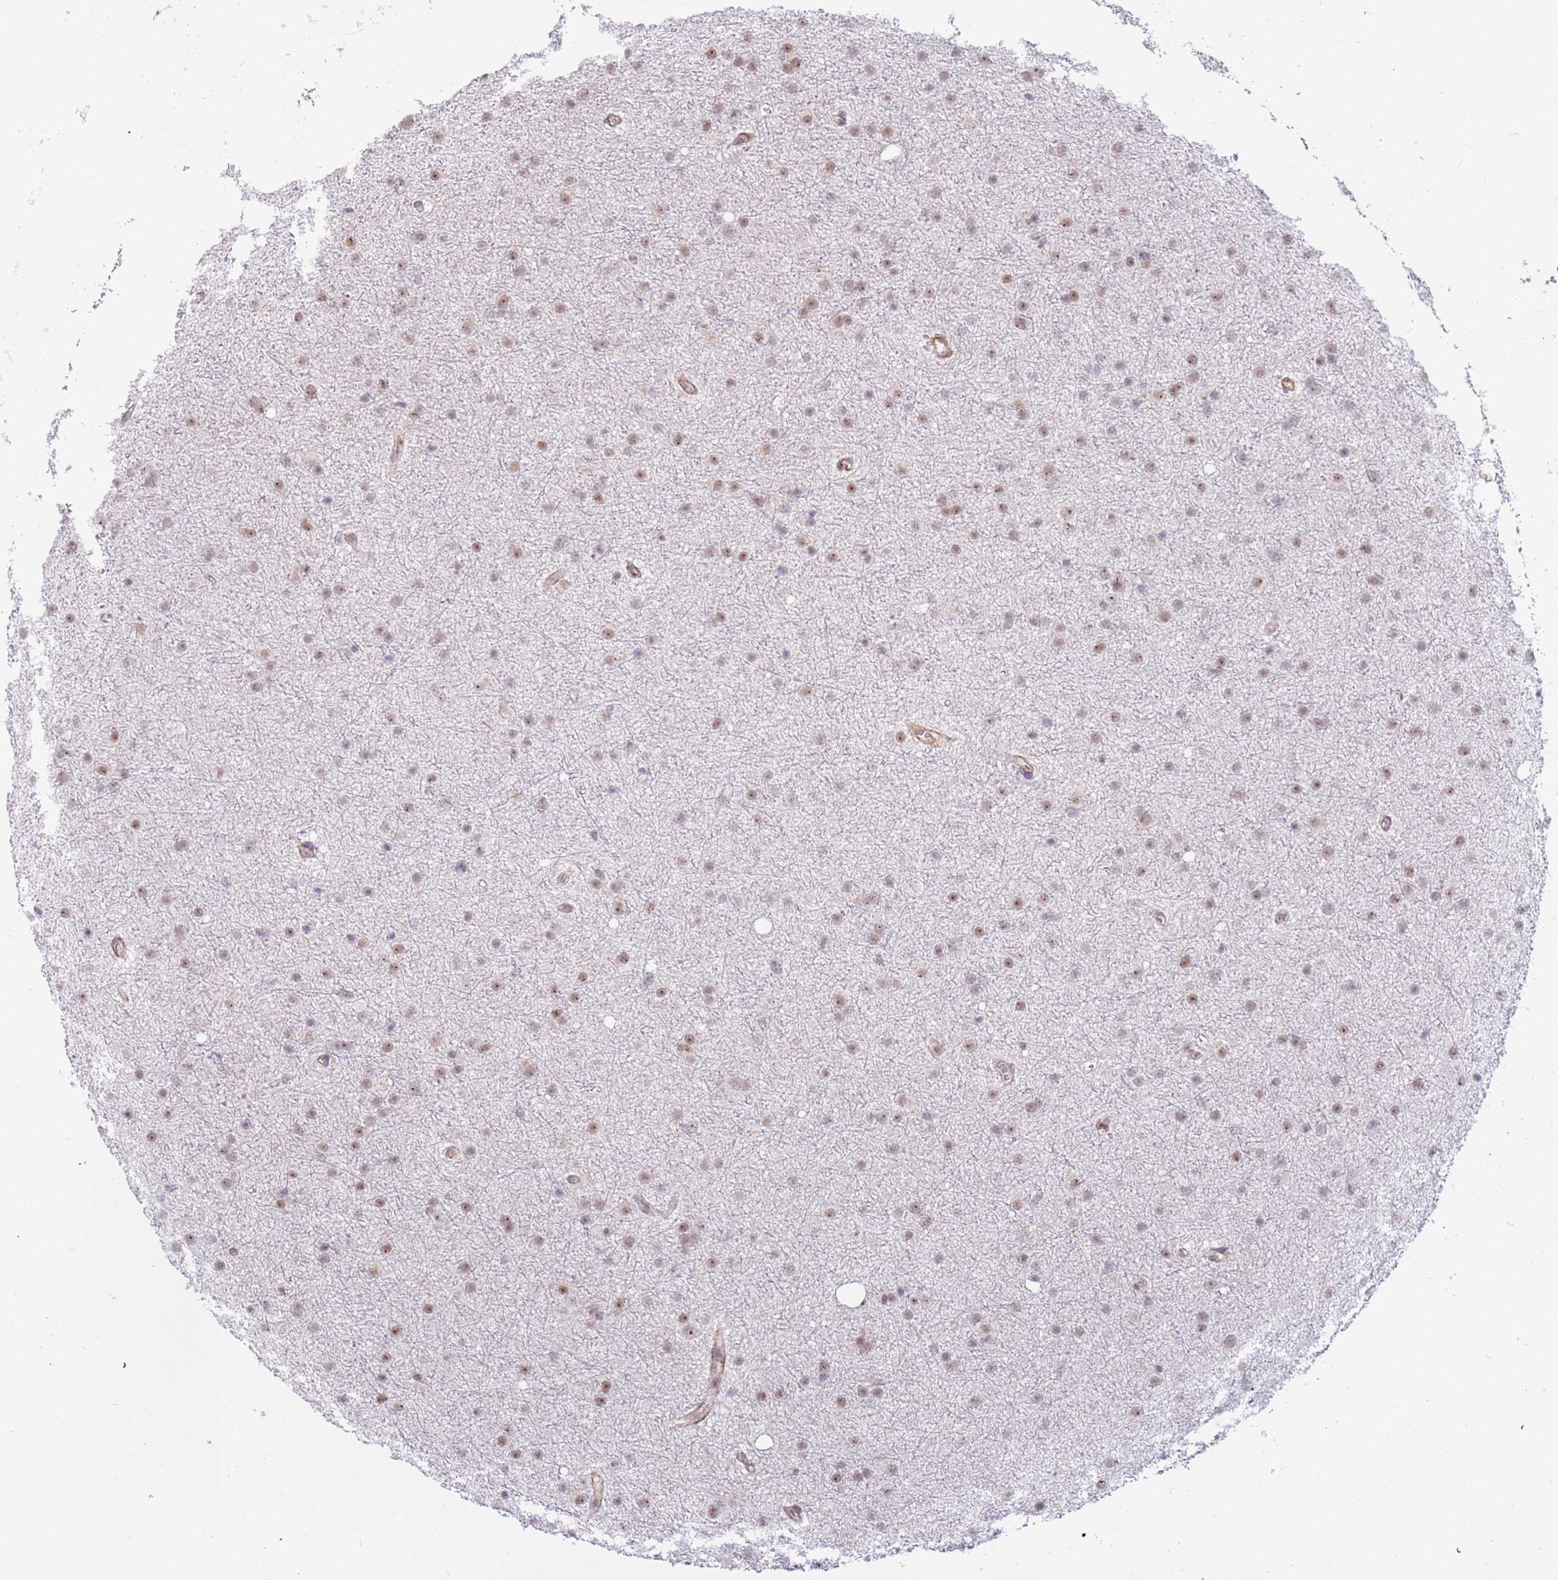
{"staining": {"intensity": "moderate", "quantity": ">75%", "location": "nuclear"}, "tissue": "glioma", "cell_type": "Tumor cells", "image_type": "cancer", "snomed": [{"axis": "morphology", "description": "Glioma, malignant, Low grade"}, {"axis": "topography", "description": "Cerebral cortex"}], "caption": "Immunohistochemistry (IHC) histopathology image of neoplastic tissue: human malignant glioma (low-grade) stained using IHC exhibits medium levels of moderate protein expression localized specifically in the nuclear of tumor cells, appearing as a nuclear brown color.", "gene": "LRMDA", "patient": {"sex": "female", "age": 39}}